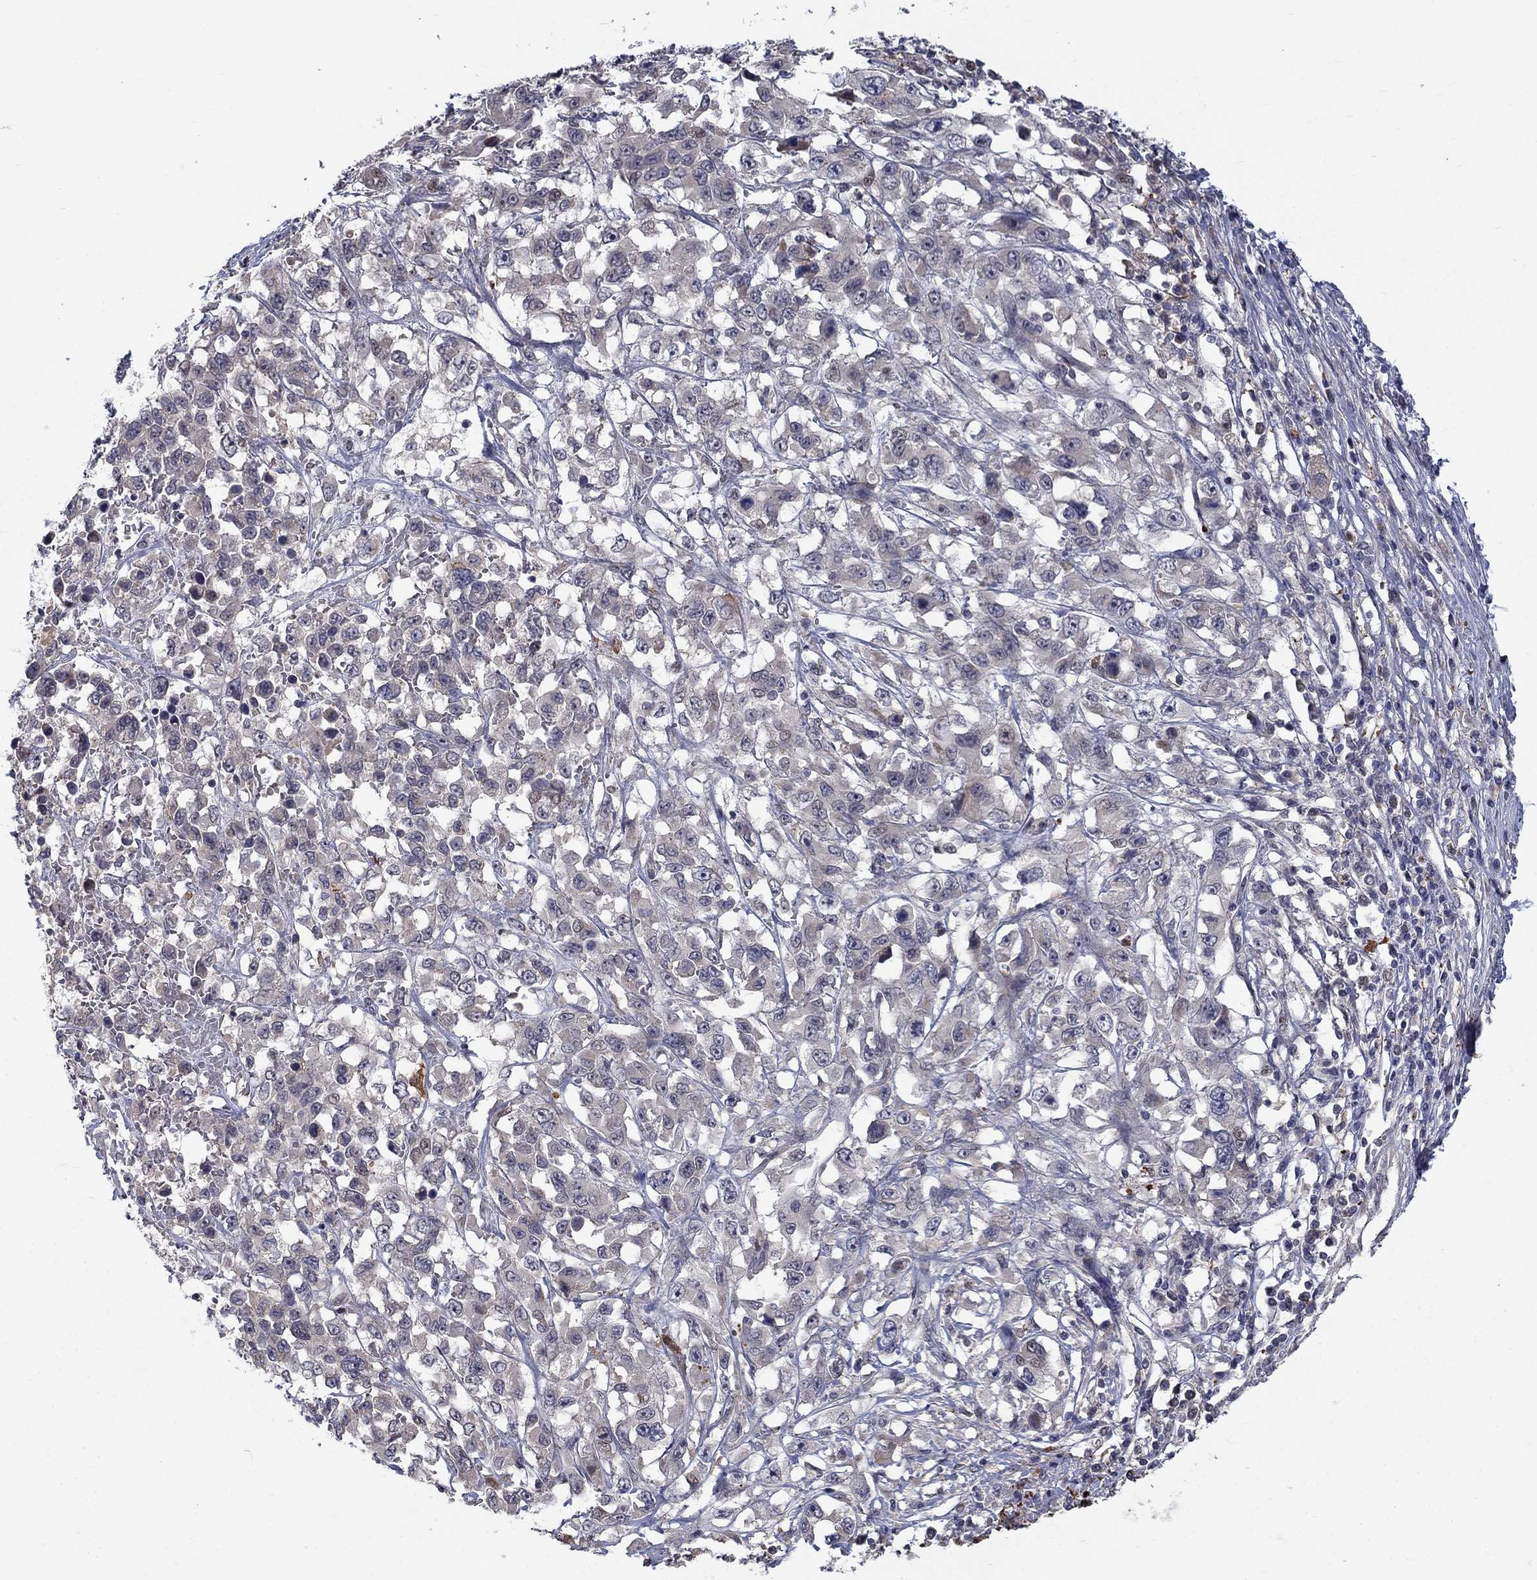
{"staining": {"intensity": "negative", "quantity": "none", "location": "none"}, "tissue": "liver cancer", "cell_type": "Tumor cells", "image_type": "cancer", "snomed": [{"axis": "morphology", "description": "Adenocarcinoma, NOS"}, {"axis": "morphology", "description": "Cholangiocarcinoma"}, {"axis": "topography", "description": "Liver"}], "caption": "Immunohistochemical staining of liver adenocarcinoma demonstrates no significant expression in tumor cells. Nuclei are stained in blue.", "gene": "FAM3B", "patient": {"sex": "male", "age": 64}}